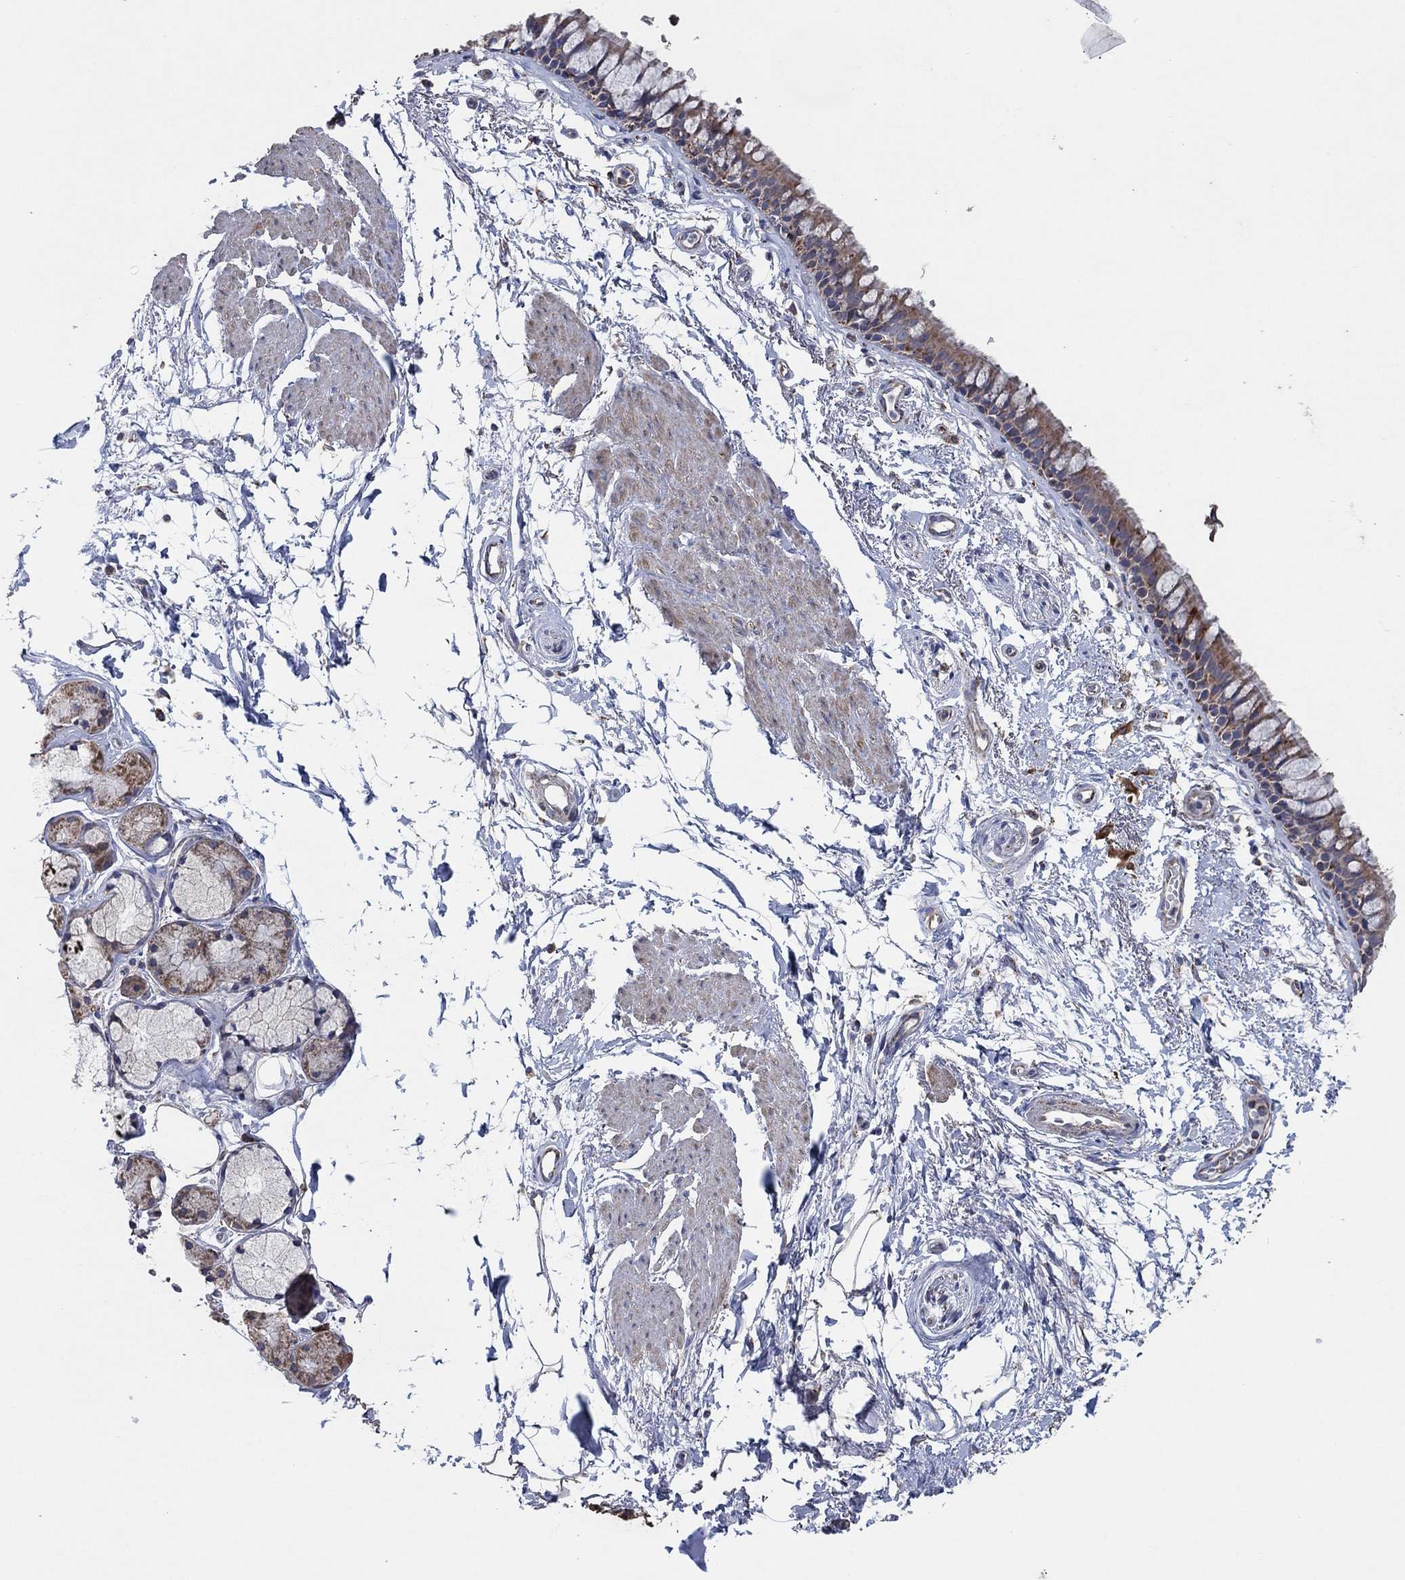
{"staining": {"intensity": "strong", "quantity": "25%-75%", "location": "cytoplasmic/membranous"}, "tissue": "bronchus", "cell_type": "Respiratory epithelial cells", "image_type": "normal", "snomed": [{"axis": "morphology", "description": "Normal tissue, NOS"}, {"axis": "topography", "description": "Cartilage tissue"}, {"axis": "topography", "description": "Bronchus"}], "caption": "Immunohistochemistry (IHC) (DAB) staining of benign human bronchus demonstrates strong cytoplasmic/membranous protein expression in approximately 25%-75% of respiratory epithelial cells.", "gene": "NCEH1", "patient": {"sex": "male", "age": 66}}